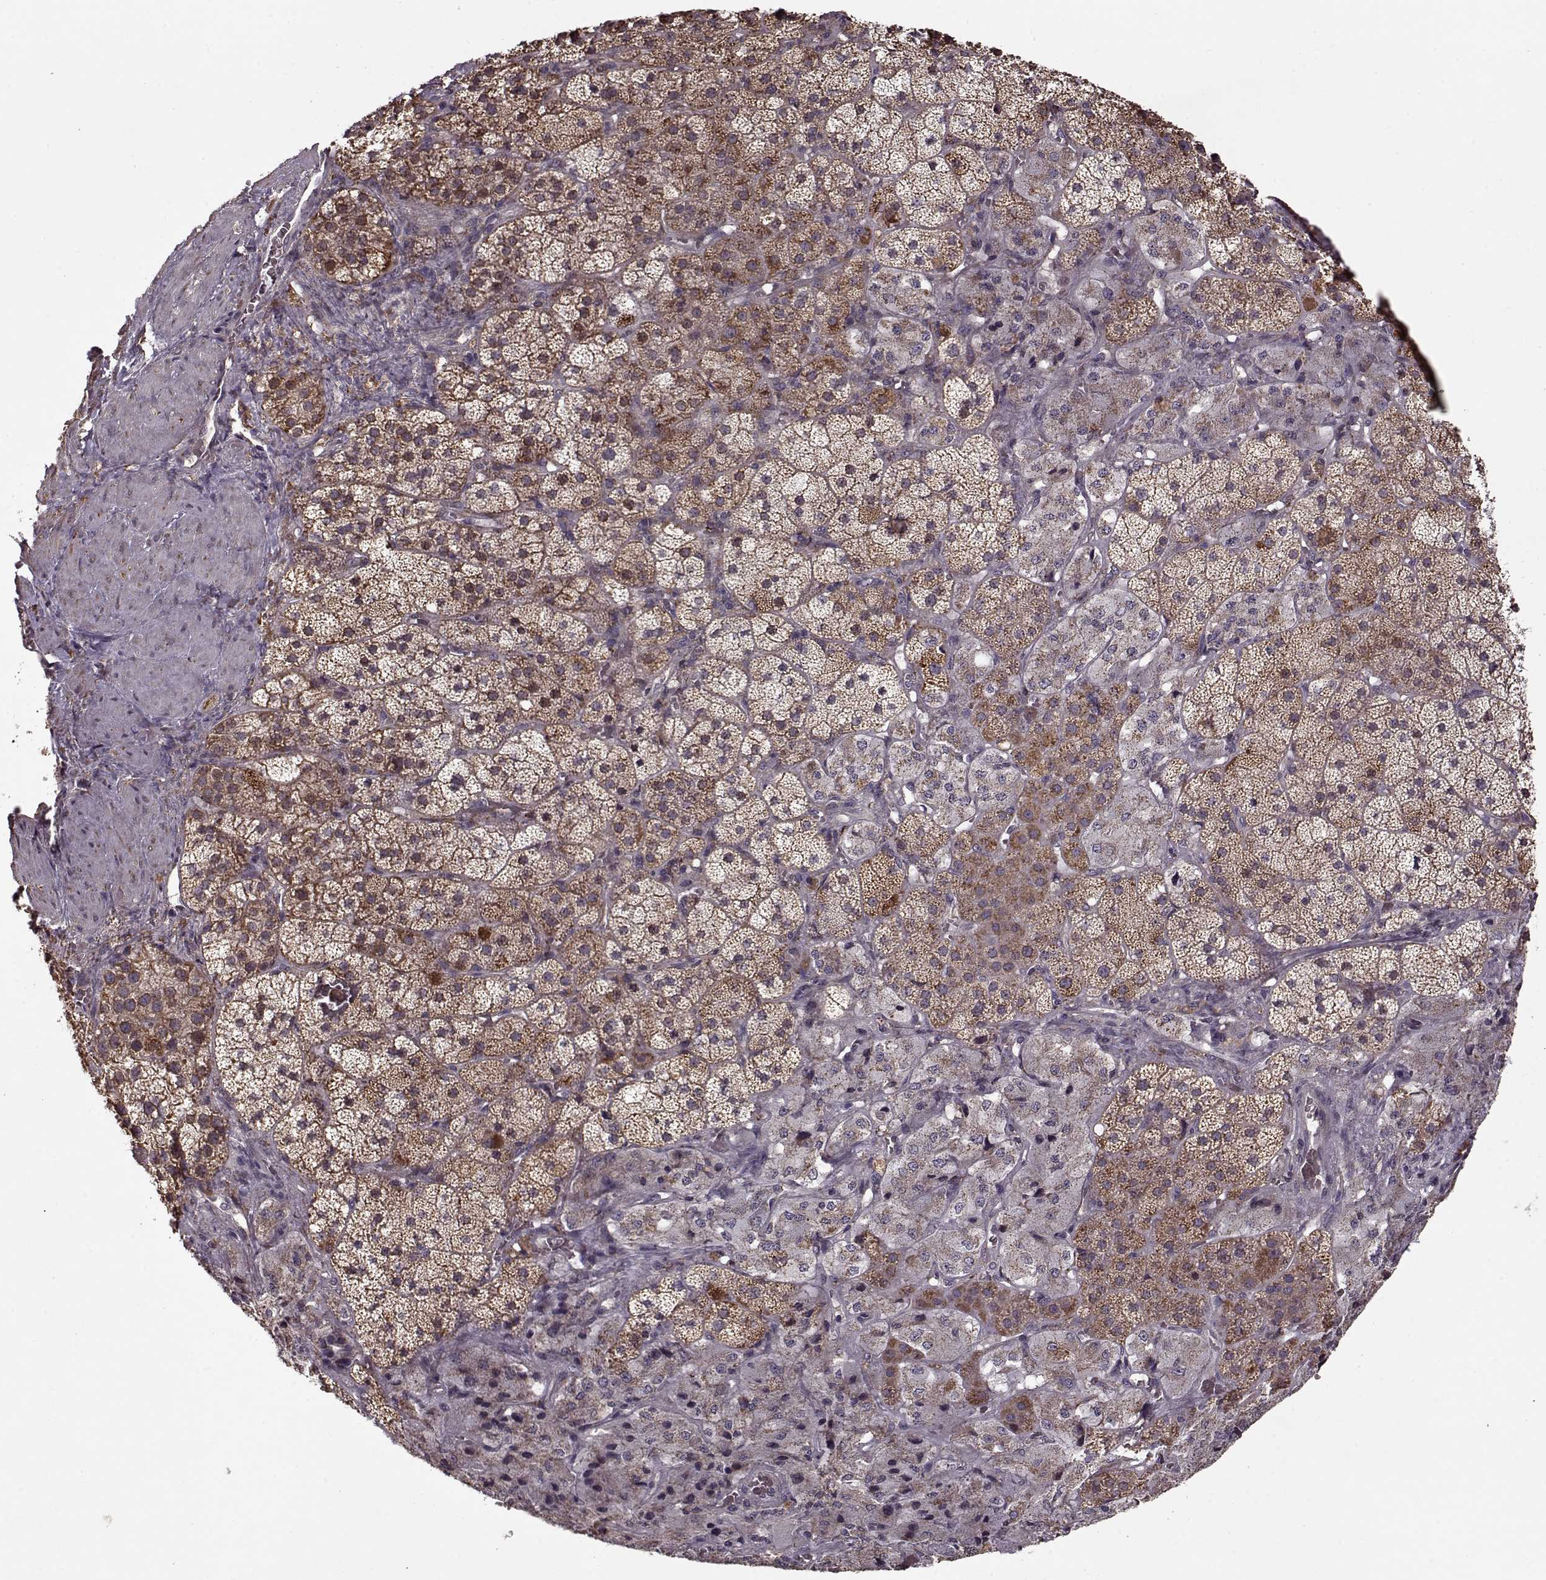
{"staining": {"intensity": "strong", "quantity": ">75%", "location": "cytoplasmic/membranous"}, "tissue": "adrenal gland", "cell_type": "Glandular cells", "image_type": "normal", "snomed": [{"axis": "morphology", "description": "Normal tissue, NOS"}, {"axis": "topography", "description": "Adrenal gland"}], "caption": "A high amount of strong cytoplasmic/membranous expression is identified in about >75% of glandular cells in normal adrenal gland.", "gene": "IMMP1L", "patient": {"sex": "male", "age": 57}}